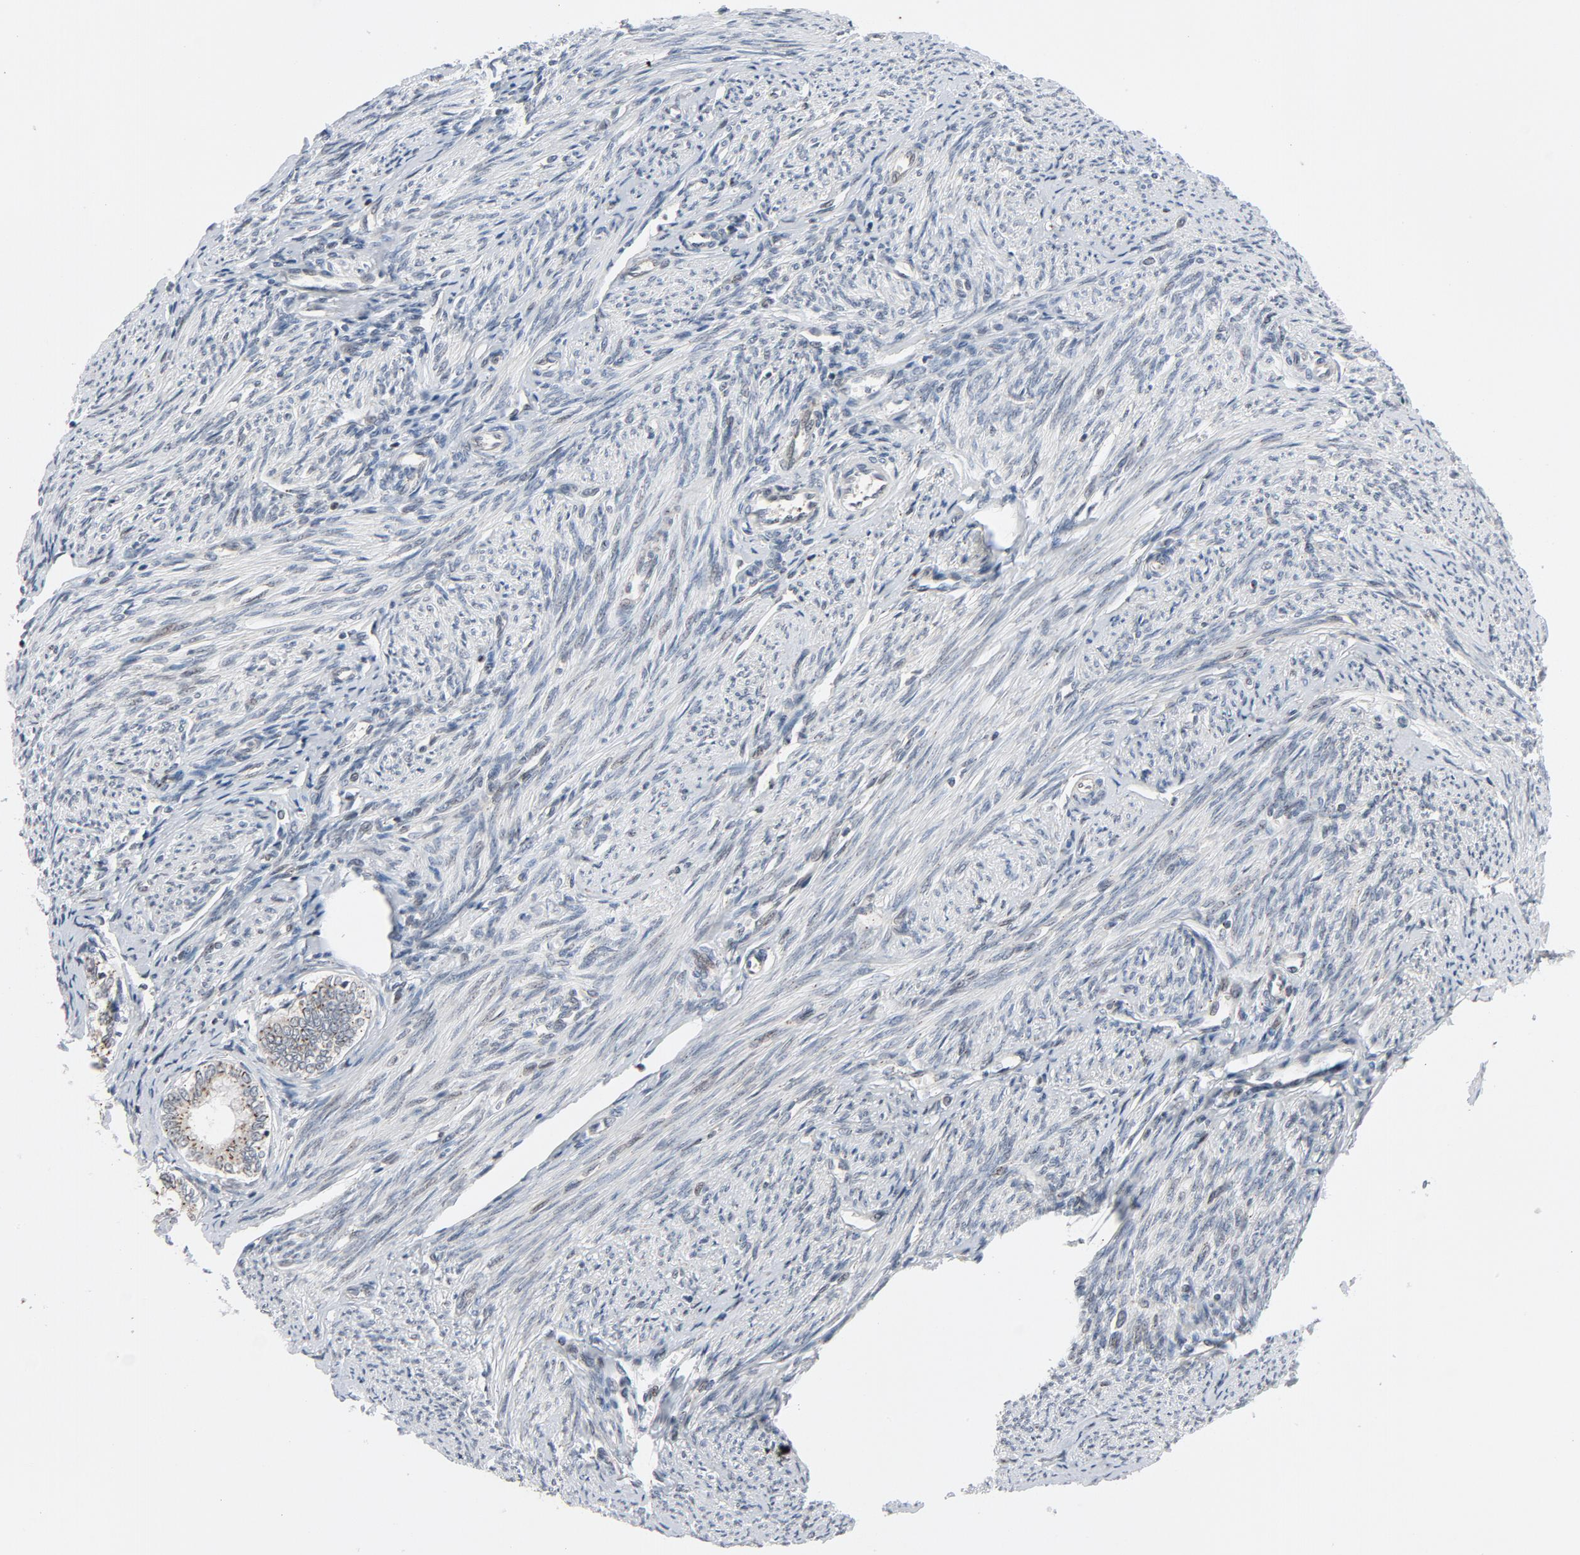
{"staining": {"intensity": "negative", "quantity": "none", "location": "none"}, "tissue": "endometrial cancer", "cell_type": "Tumor cells", "image_type": "cancer", "snomed": [{"axis": "morphology", "description": "Adenocarcinoma, NOS"}, {"axis": "topography", "description": "Endometrium"}], "caption": "Immunohistochemistry of human endometrial cancer (adenocarcinoma) exhibits no expression in tumor cells. (DAB immunohistochemistry with hematoxylin counter stain).", "gene": "RPL12", "patient": {"sex": "female", "age": 75}}